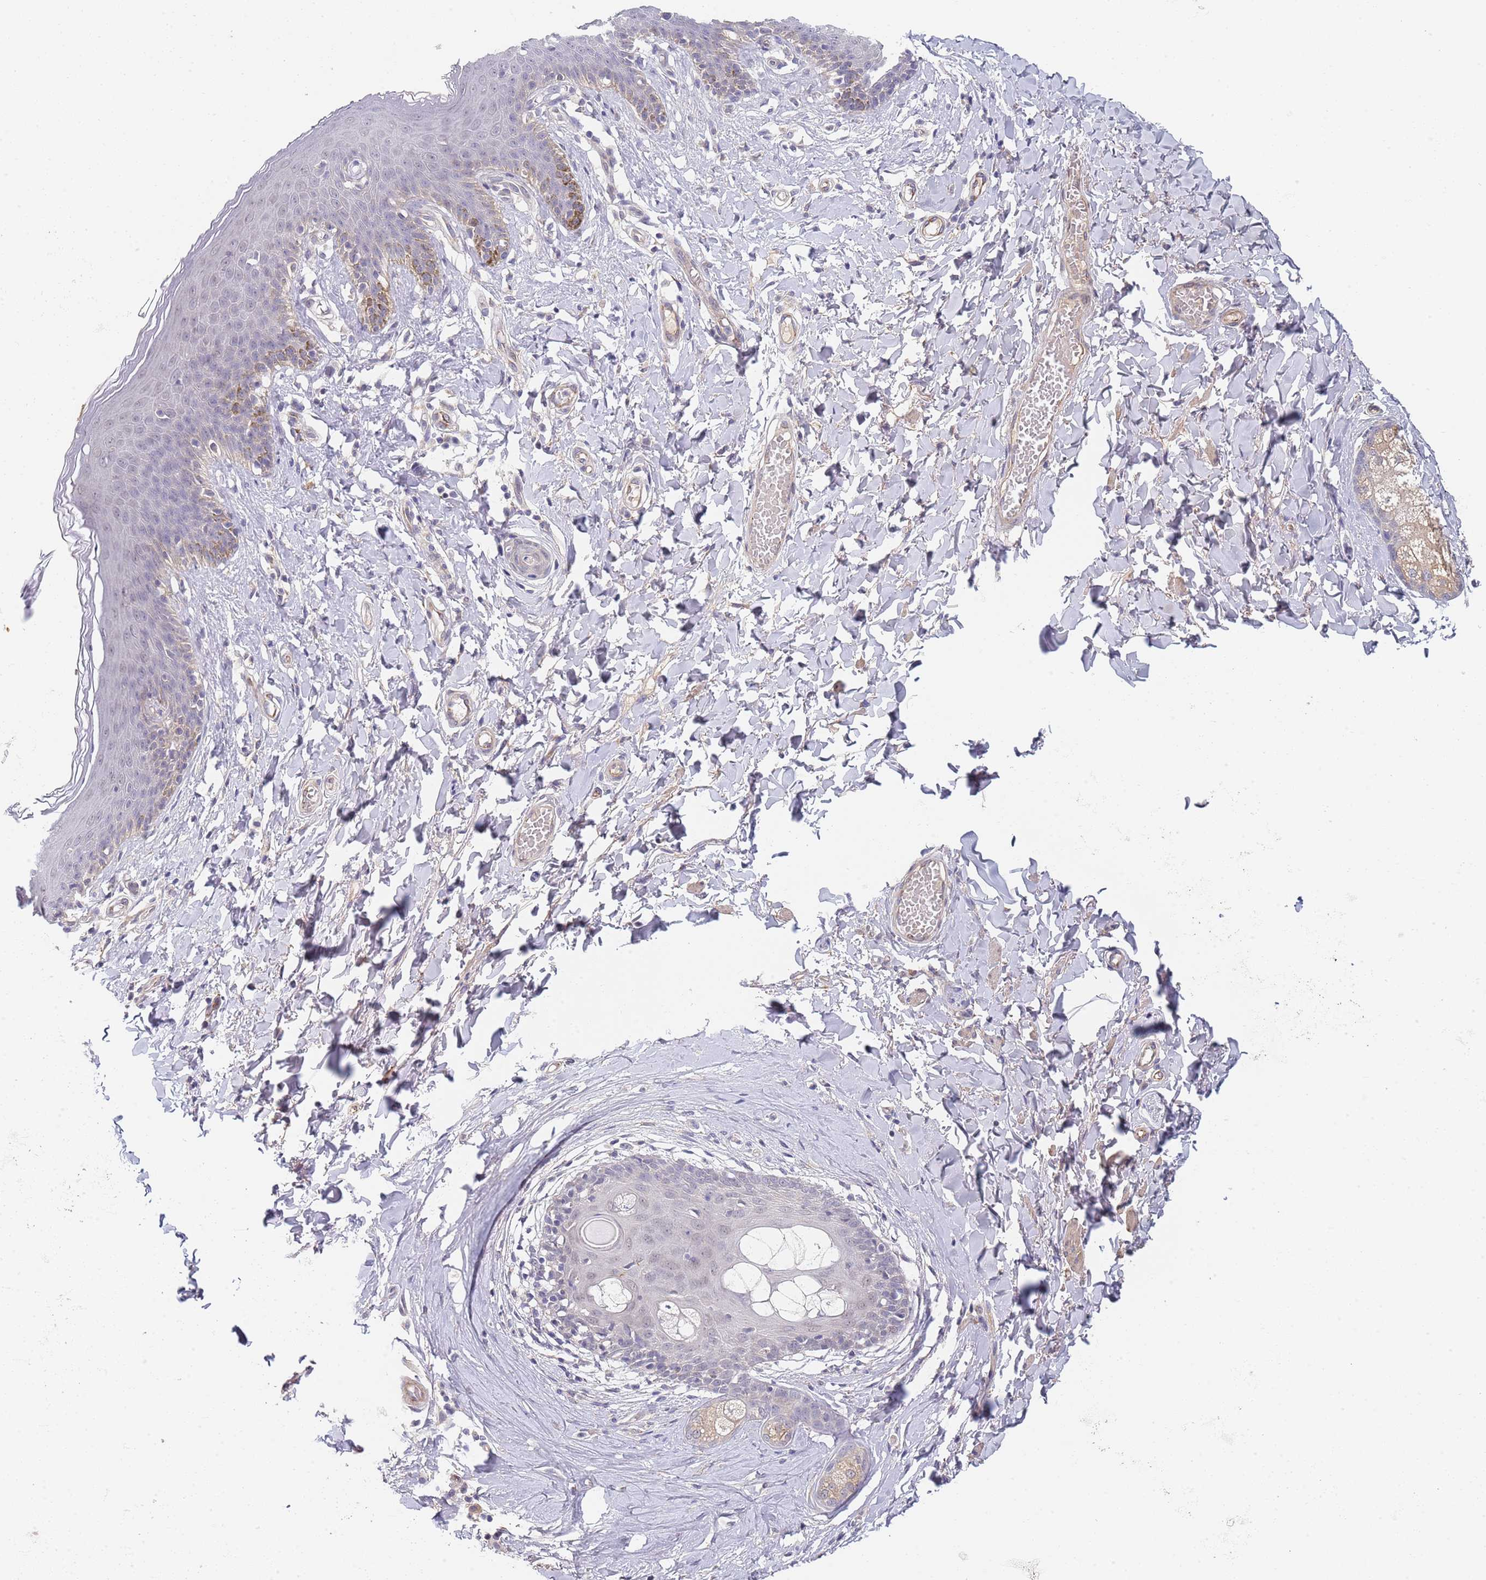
{"staining": {"intensity": "moderate", "quantity": "<25%", "location": "cytoplasmic/membranous"}, "tissue": "skin", "cell_type": "Epidermal cells", "image_type": "normal", "snomed": [{"axis": "morphology", "description": "Normal tissue, NOS"}, {"axis": "topography", "description": "Vulva"}], "caption": "Immunohistochemical staining of unremarkable human skin shows low levels of moderate cytoplasmic/membranous expression in approximately <25% of epidermal cells.", "gene": "B4GALT4", "patient": {"sex": "female", "age": 66}}